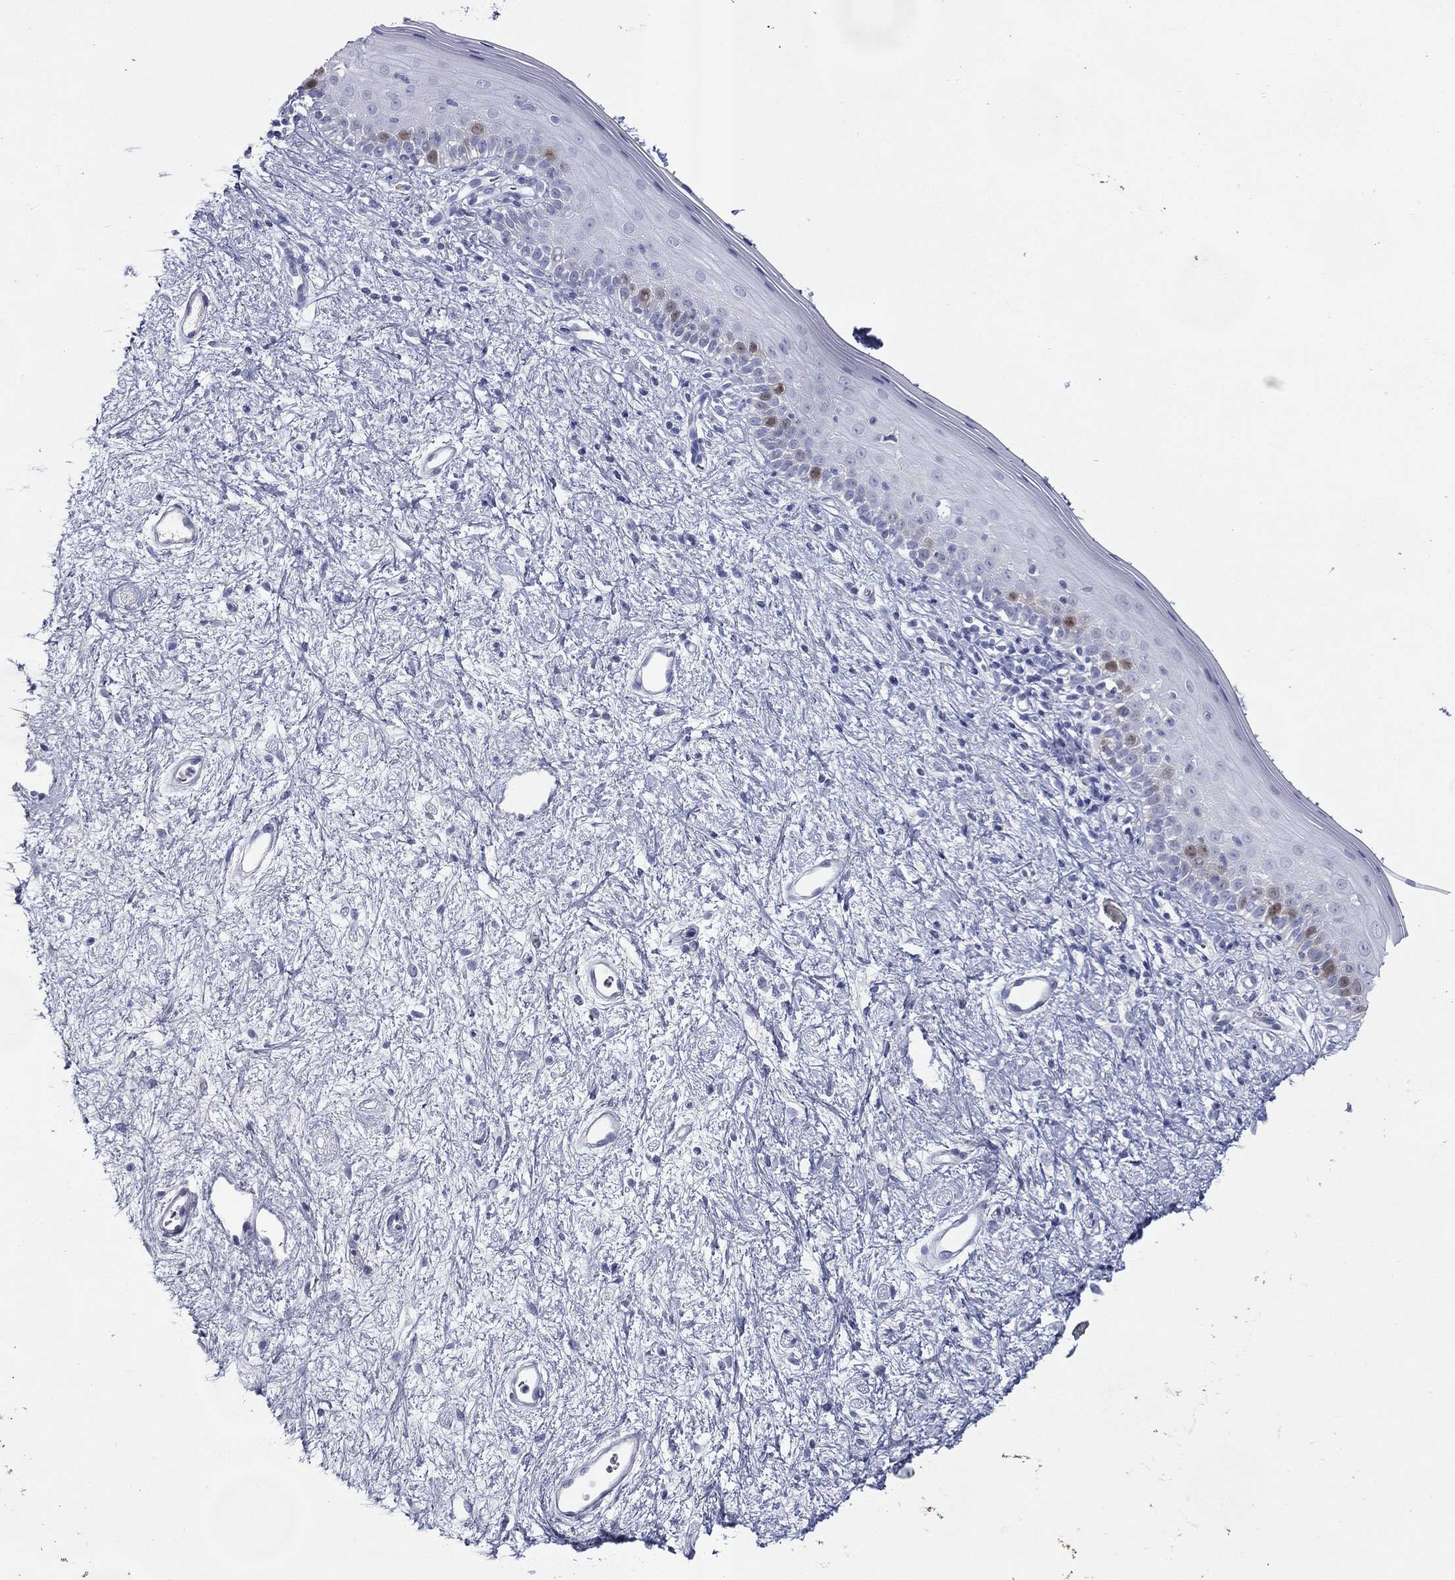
{"staining": {"intensity": "negative", "quantity": "none", "location": "none"}, "tissue": "vagina", "cell_type": "Squamous epithelial cells", "image_type": "normal", "snomed": [{"axis": "morphology", "description": "Normal tissue, NOS"}, {"axis": "topography", "description": "Vagina"}], "caption": "Vagina was stained to show a protein in brown. There is no significant staining in squamous epithelial cells. (Brightfield microscopy of DAB (3,3'-diaminobenzidine) immunohistochemistry at high magnification).", "gene": "KIF2C", "patient": {"sex": "female", "age": 47}}